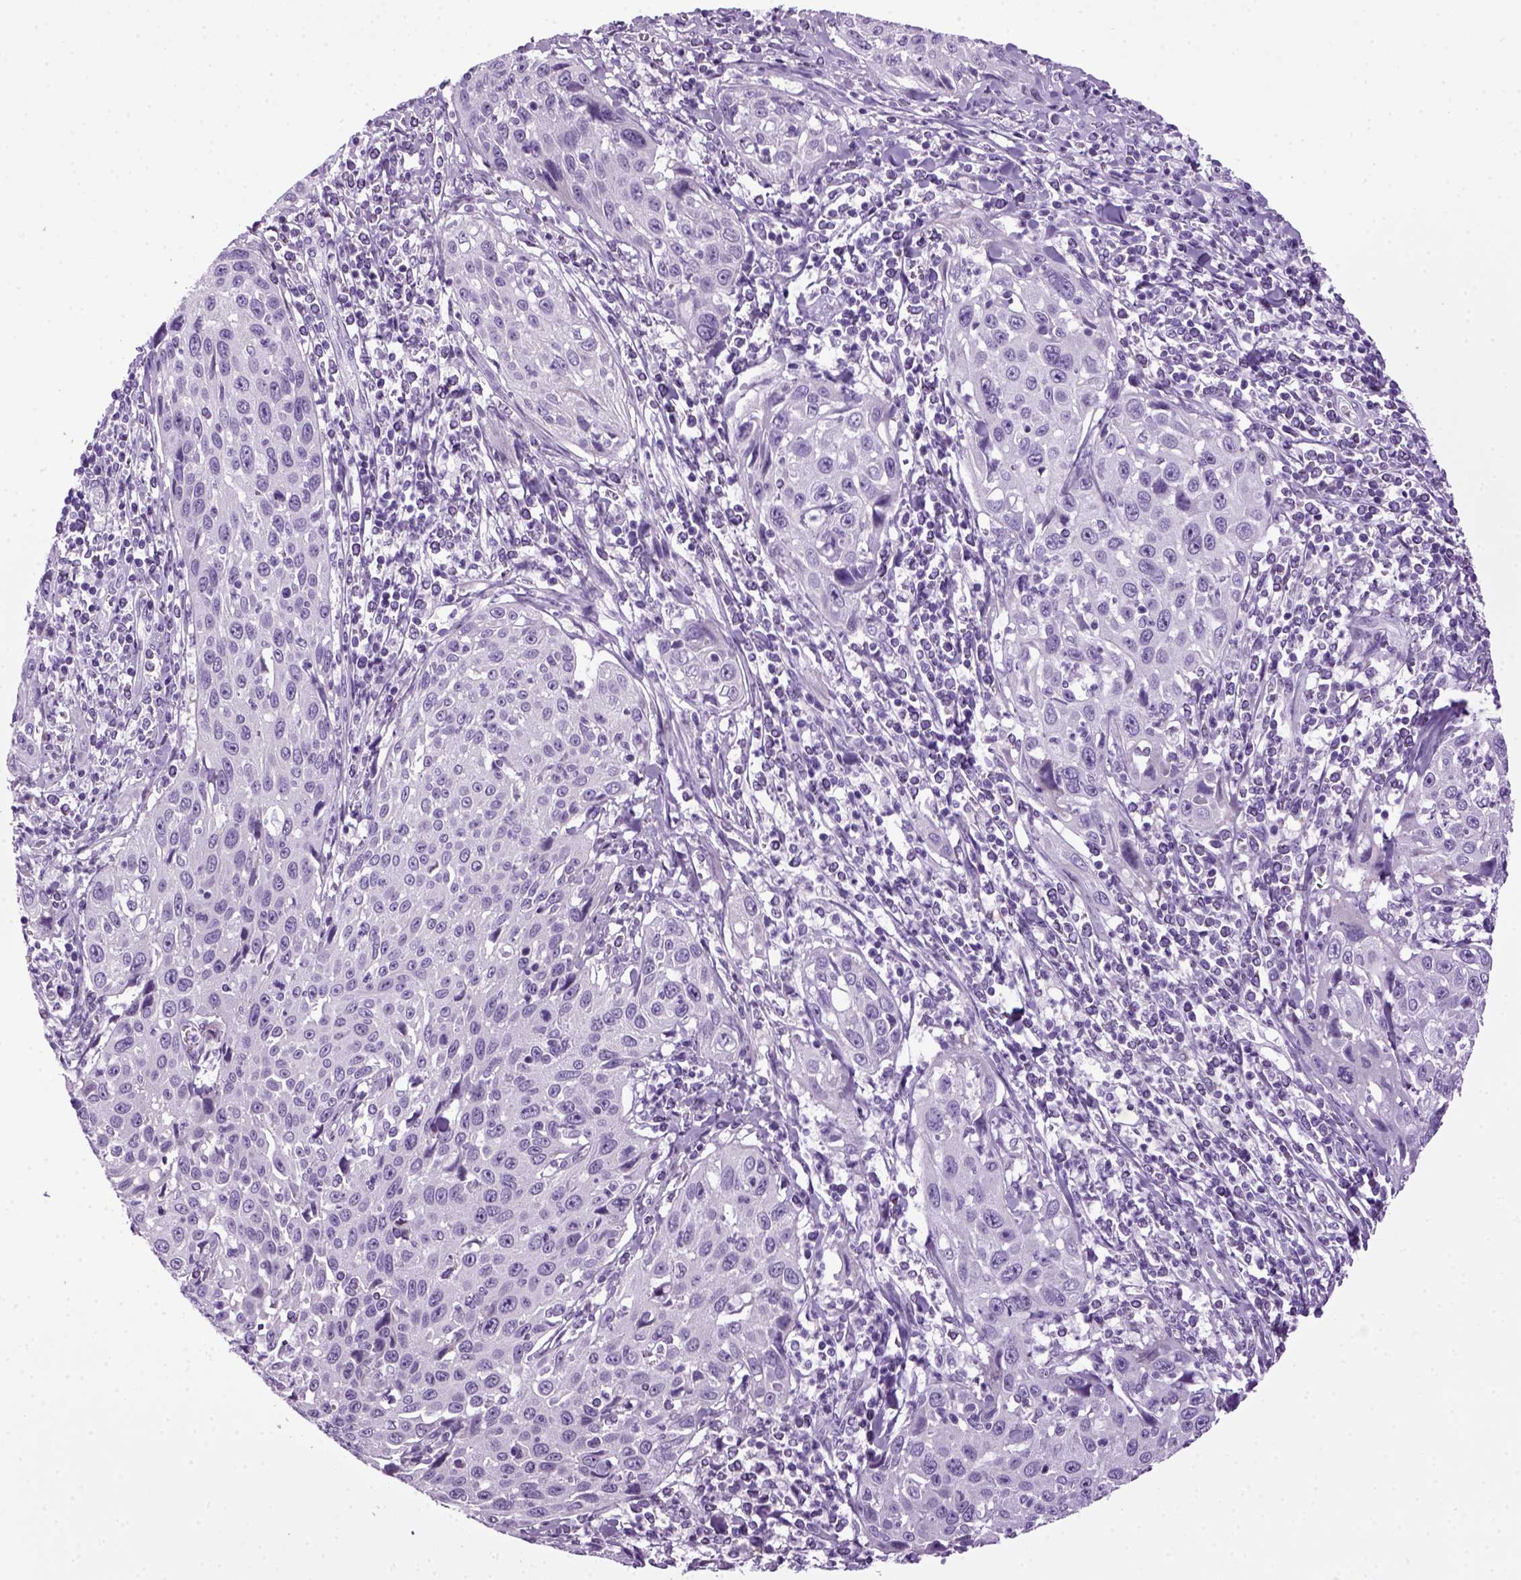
{"staining": {"intensity": "negative", "quantity": "none", "location": "none"}, "tissue": "cervical cancer", "cell_type": "Tumor cells", "image_type": "cancer", "snomed": [{"axis": "morphology", "description": "Squamous cell carcinoma, NOS"}, {"axis": "topography", "description": "Cervix"}], "caption": "IHC histopathology image of cervical cancer (squamous cell carcinoma) stained for a protein (brown), which displays no expression in tumor cells.", "gene": "HMCN2", "patient": {"sex": "female", "age": 26}}